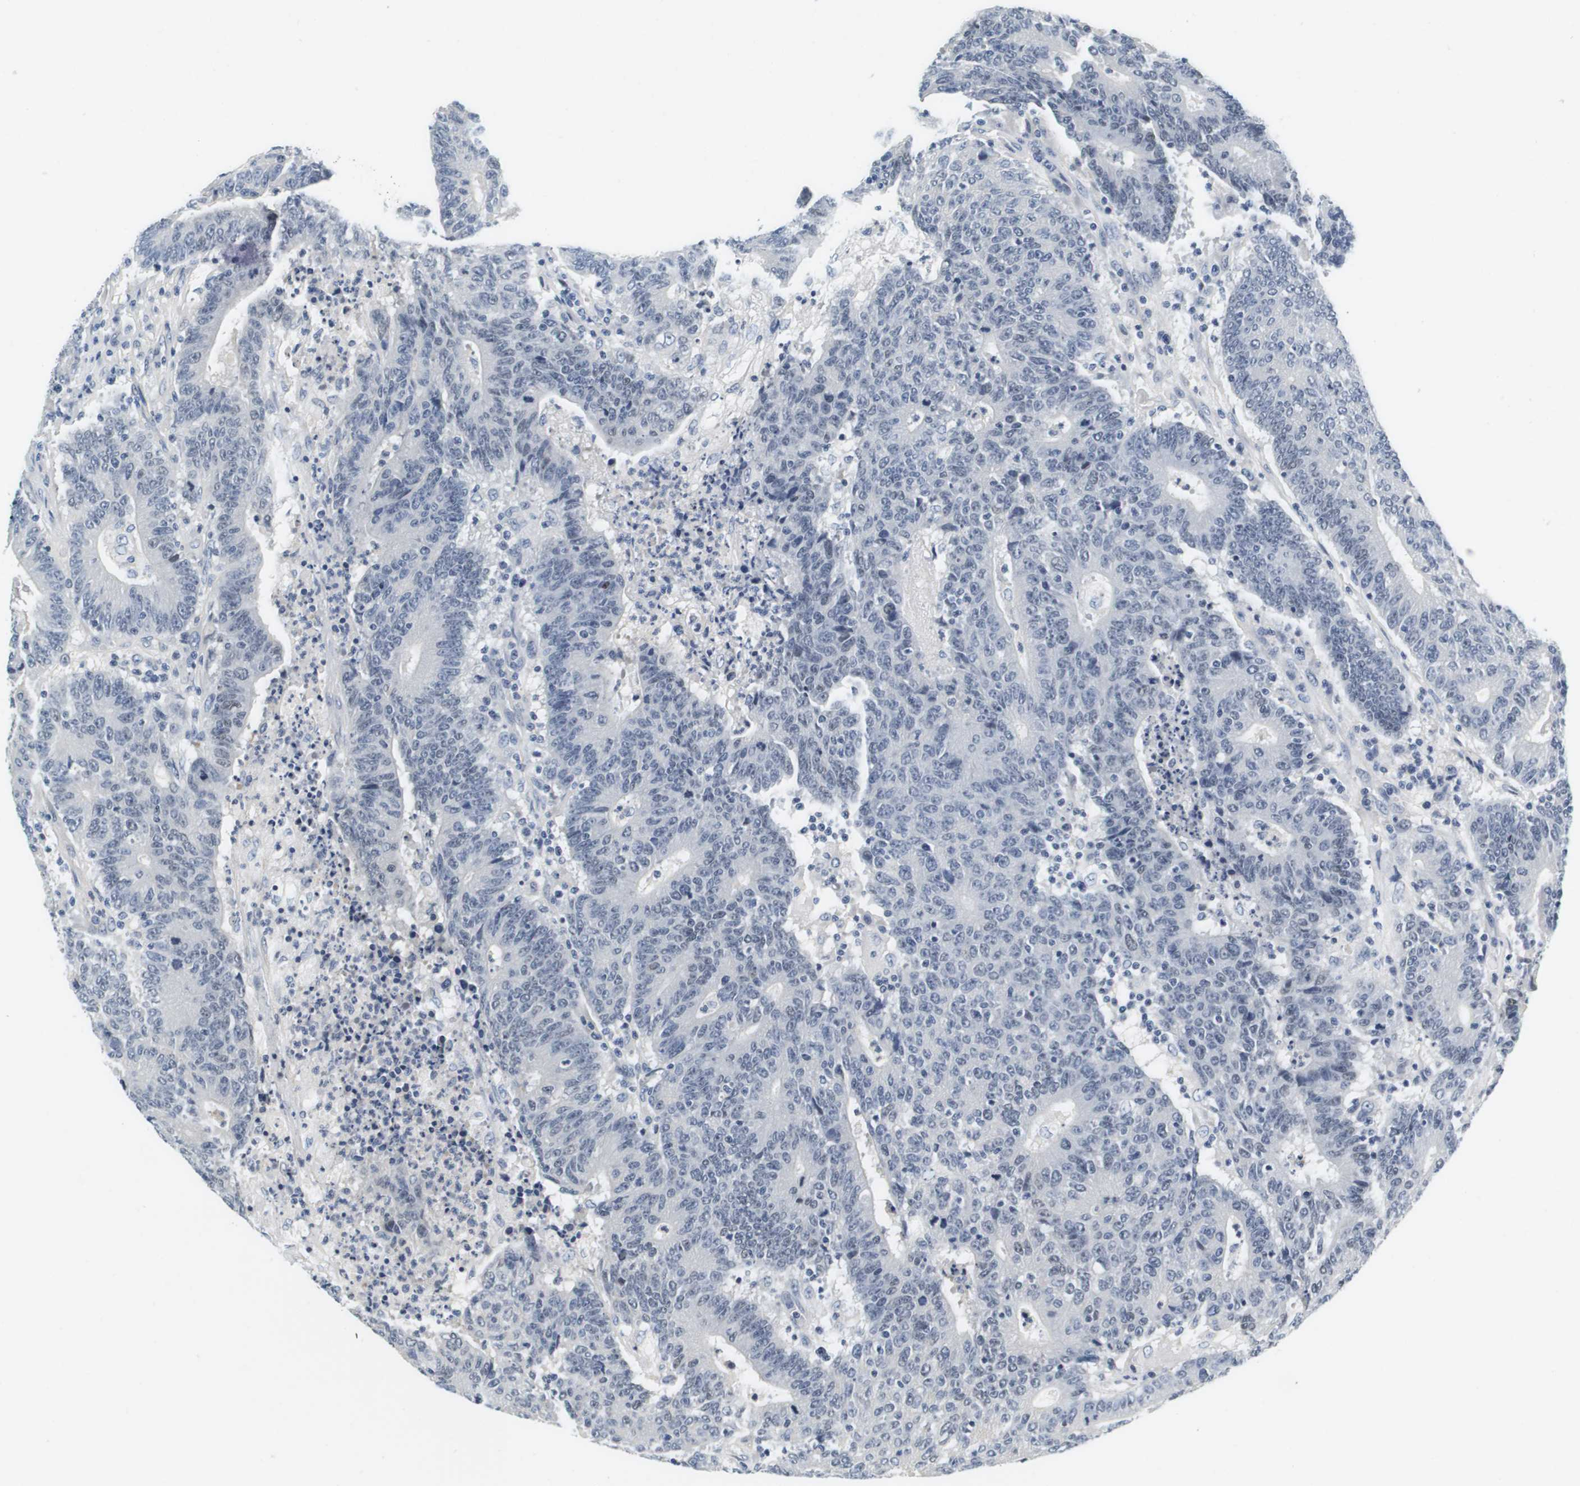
{"staining": {"intensity": "negative", "quantity": "none", "location": "none"}, "tissue": "colorectal cancer", "cell_type": "Tumor cells", "image_type": "cancer", "snomed": [{"axis": "morphology", "description": "Normal tissue, NOS"}, {"axis": "morphology", "description": "Adenocarcinoma, NOS"}, {"axis": "topography", "description": "Colon"}], "caption": "Immunohistochemistry of human adenocarcinoma (colorectal) reveals no staining in tumor cells. (Brightfield microscopy of DAB (3,3'-diaminobenzidine) immunohistochemistry at high magnification).", "gene": "KCNJ5", "patient": {"sex": "female", "age": 75}}